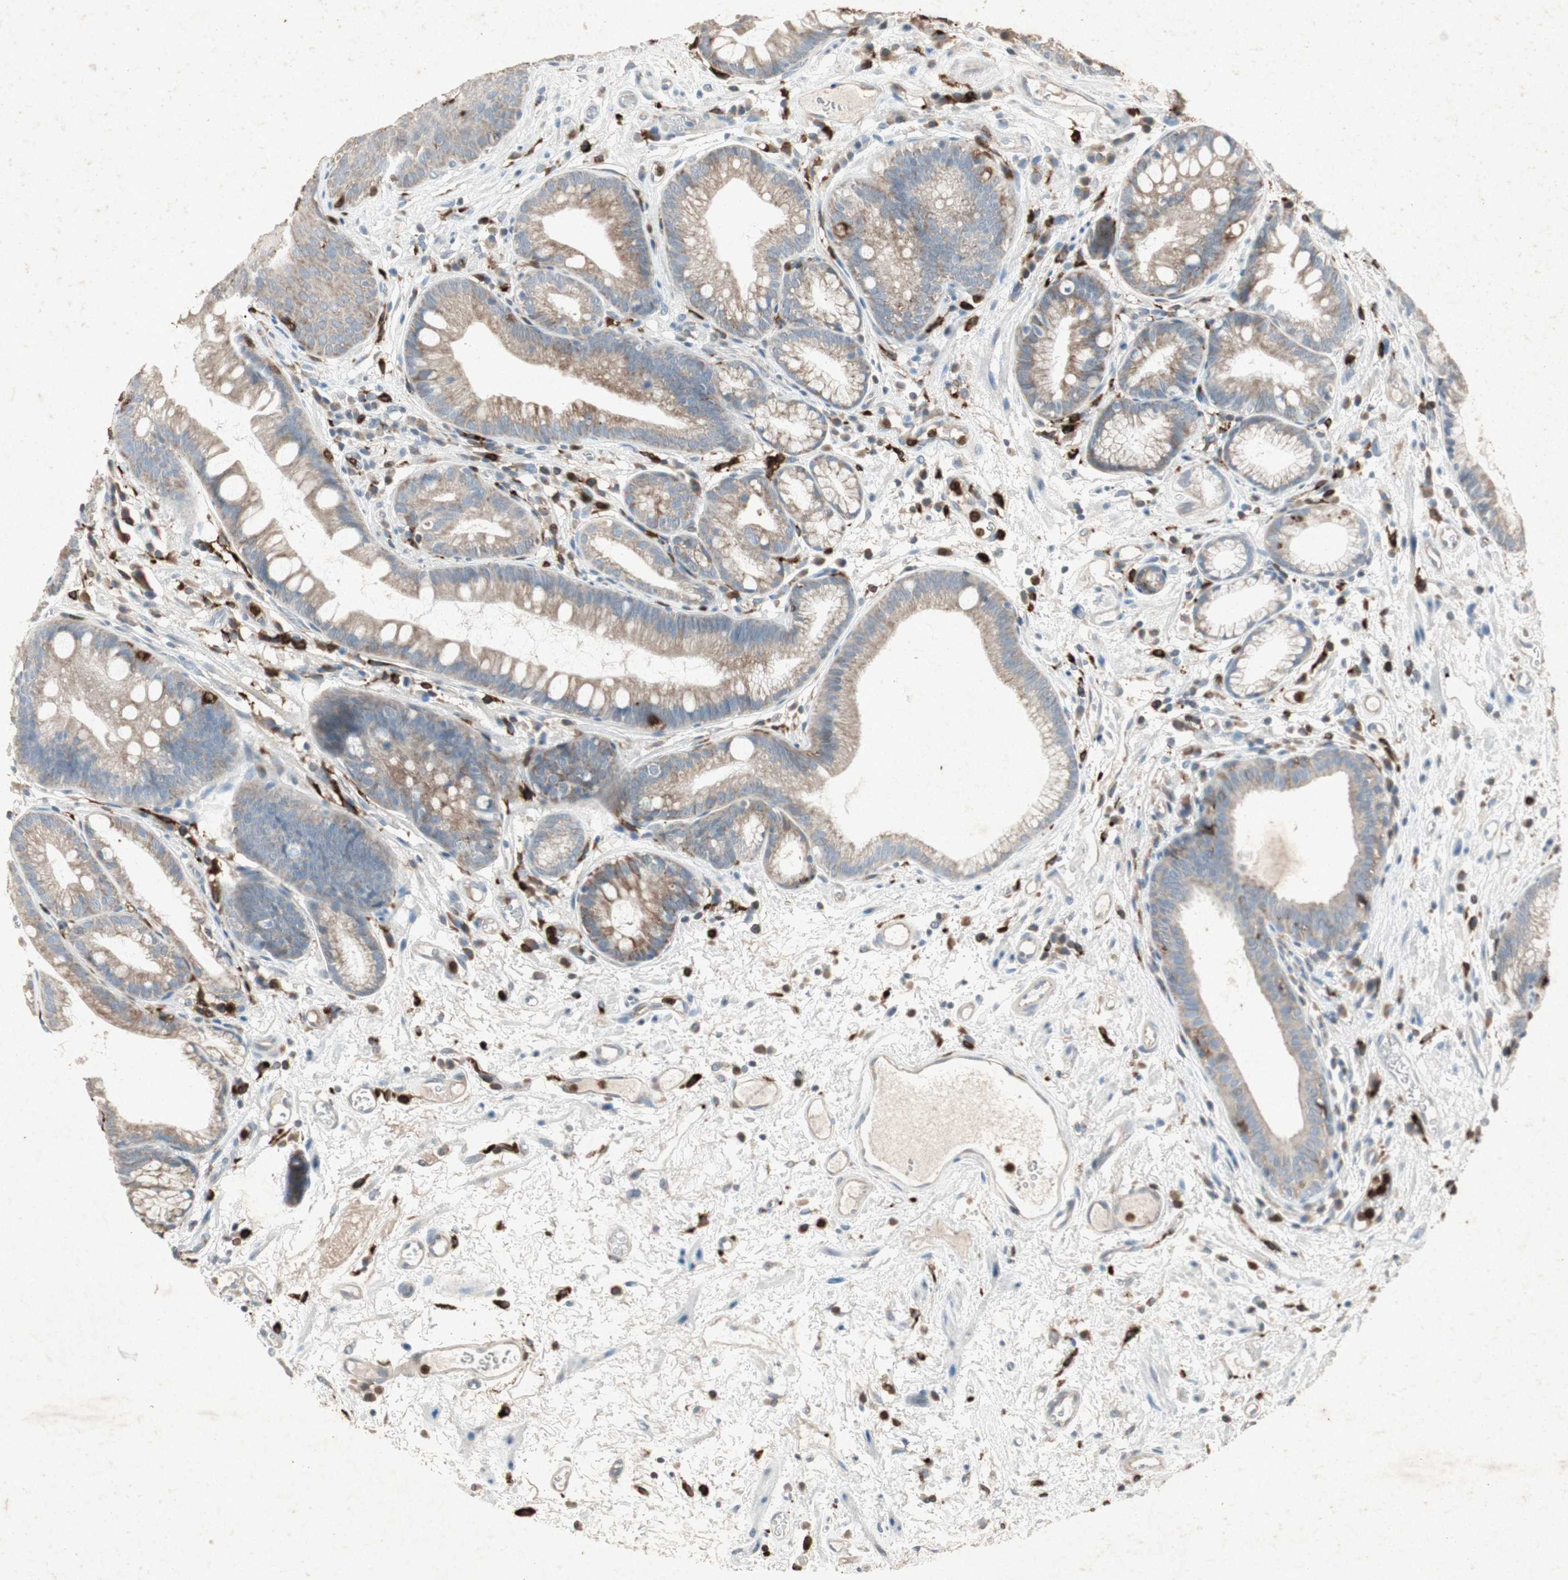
{"staining": {"intensity": "moderate", "quantity": "25%-75%", "location": "cytoplasmic/membranous"}, "tissue": "stomach", "cell_type": "Glandular cells", "image_type": "normal", "snomed": [{"axis": "morphology", "description": "Normal tissue, NOS"}, {"axis": "topography", "description": "Stomach, upper"}], "caption": "Immunohistochemistry staining of benign stomach, which demonstrates medium levels of moderate cytoplasmic/membranous staining in about 25%-75% of glandular cells indicating moderate cytoplasmic/membranous protein expression. The staining was performed using DAB (3,3'-diaminobenzidine) (brown) for protein detection and nuclei were counterstained in hematoxylin (blue).", "gene": "TYROBP", "patient": {"sex": "male", "age": 72}}